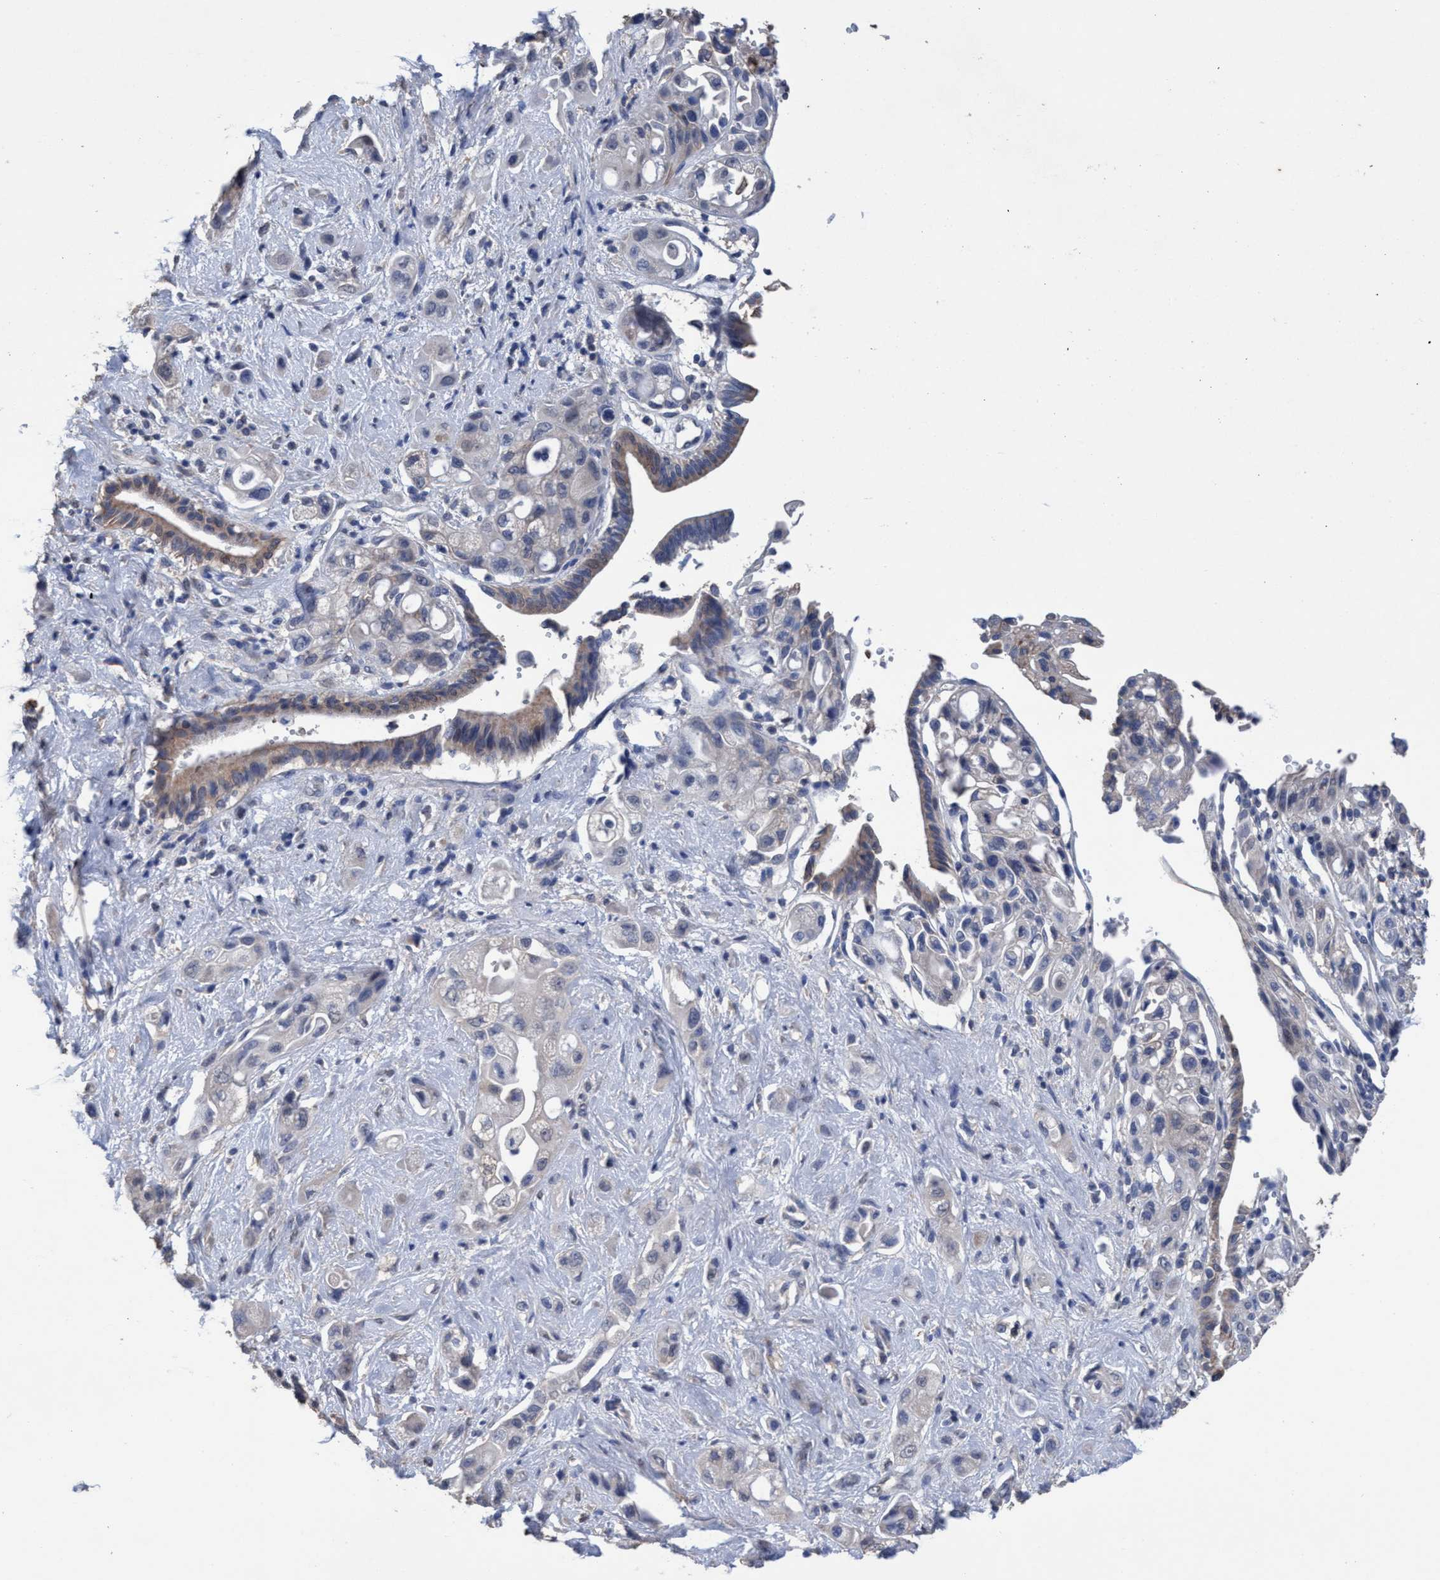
{"staining": {"intensity": "negative", "quantity": "none", "location": "none"}, "tissue": "pancreatic cancer", "cell_type": "Tumor cells", "image_type": "cancer", "snomed": [{"axis": "morphology", "description": "Adenocarcinoma, NOS"}, {"axis": "topography", "description": "Pancreas"}], "caption": "This is an immunohistochemistry (IHC) photomicrograph of pancreatic cancer. There is no expression in tumor cells.", "gene": "GLOD4", "patient": {"sex": "female", "age": 66}}